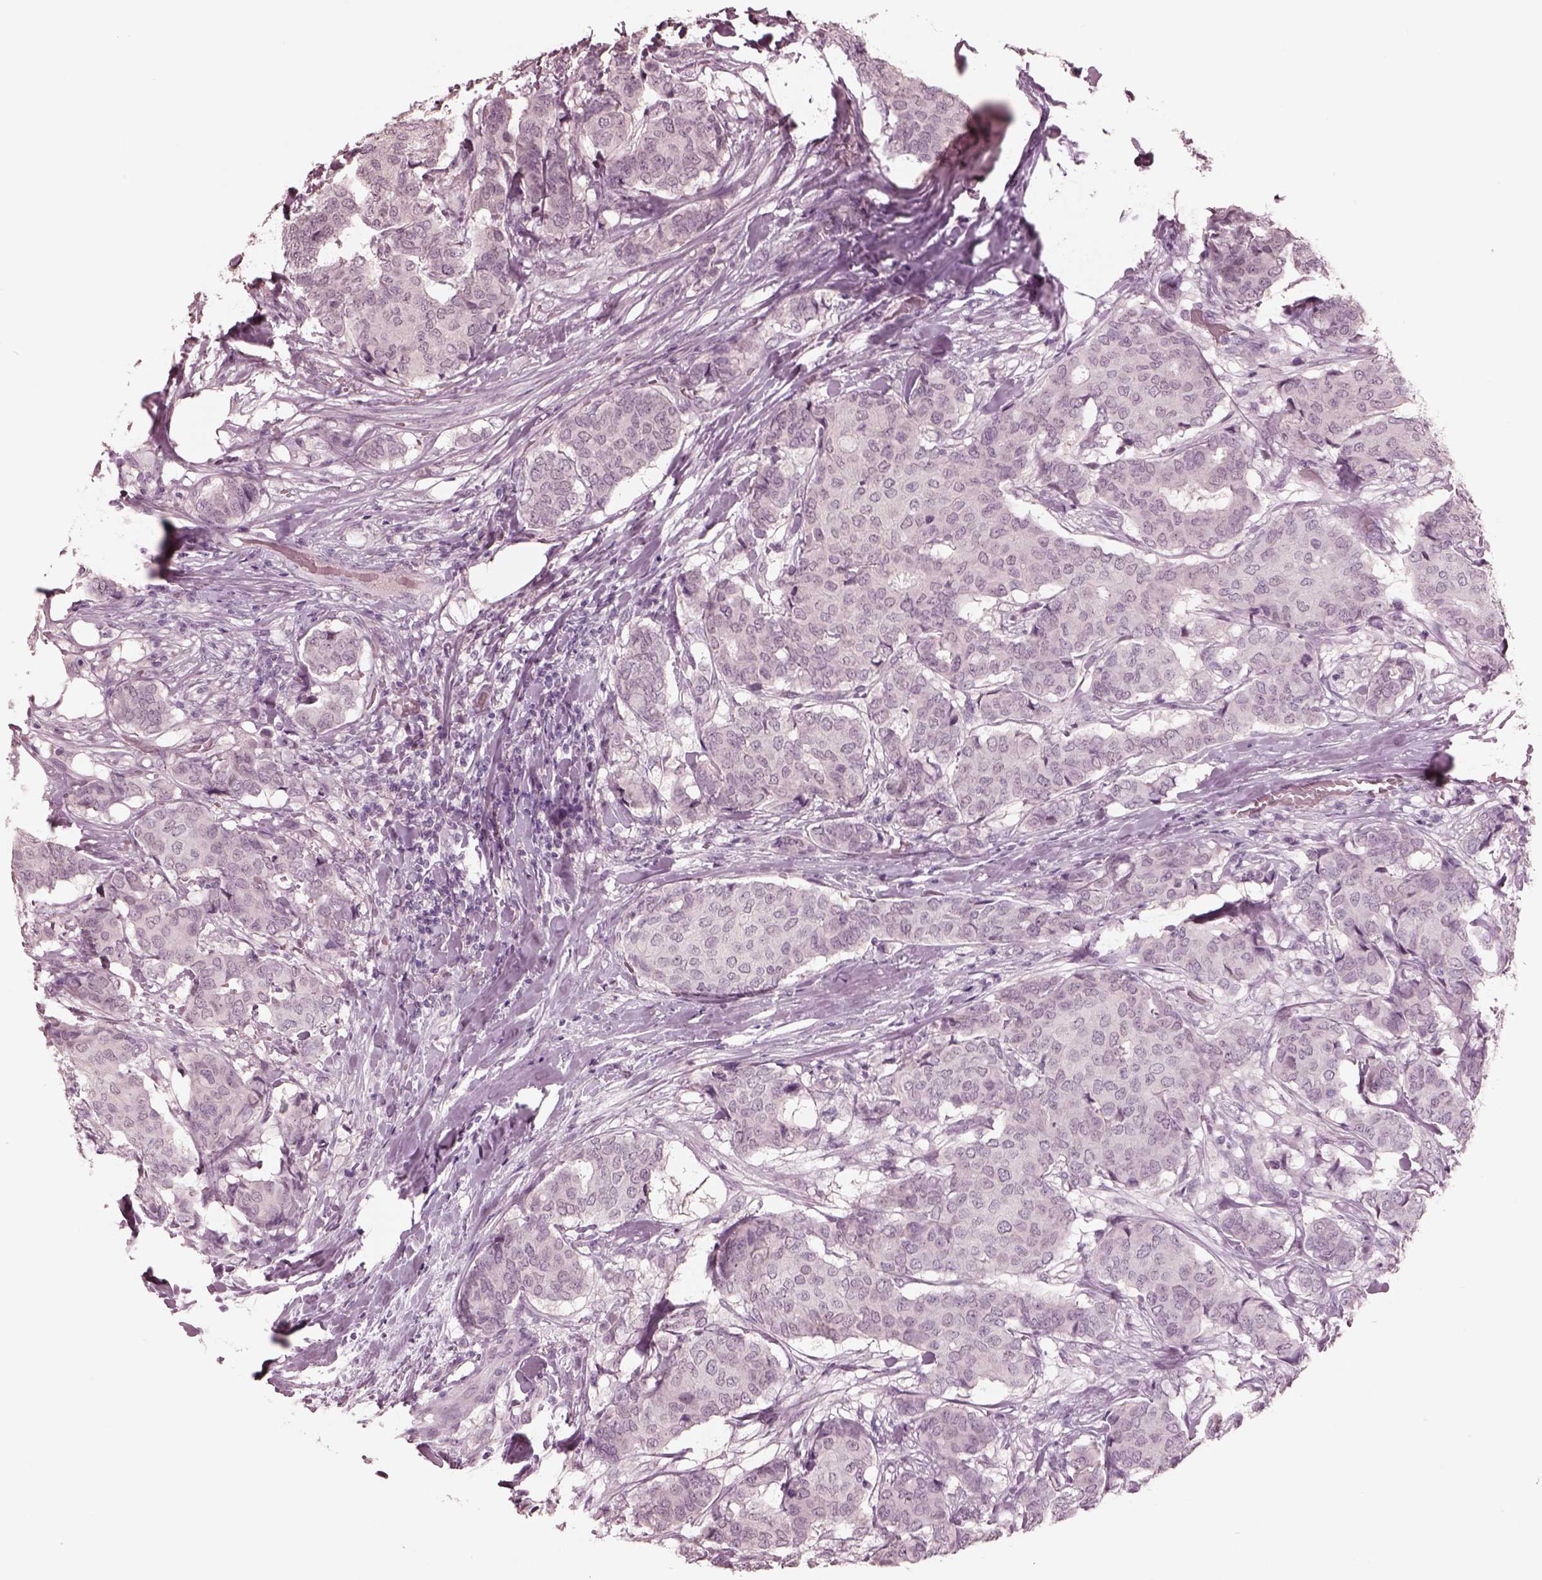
{"staining": {"intensity": "negative", "quantity": "none", "location": "none"}, "tissue": "breast cancer", "cell_type": "Tumor cells", "image_type": "cancer", "snomed": [{"axis": "morphology", "description": "Duct carcinoma"}, {"axis": "topography", "description": "Breast"}], "caption": "Micrograph shows no significant protein positivity in tumor cells of breast cancer (infiltrating ductal carcinoma).", "gene": "GARIN4", "patient": {"sex": "female", "age": 75}}